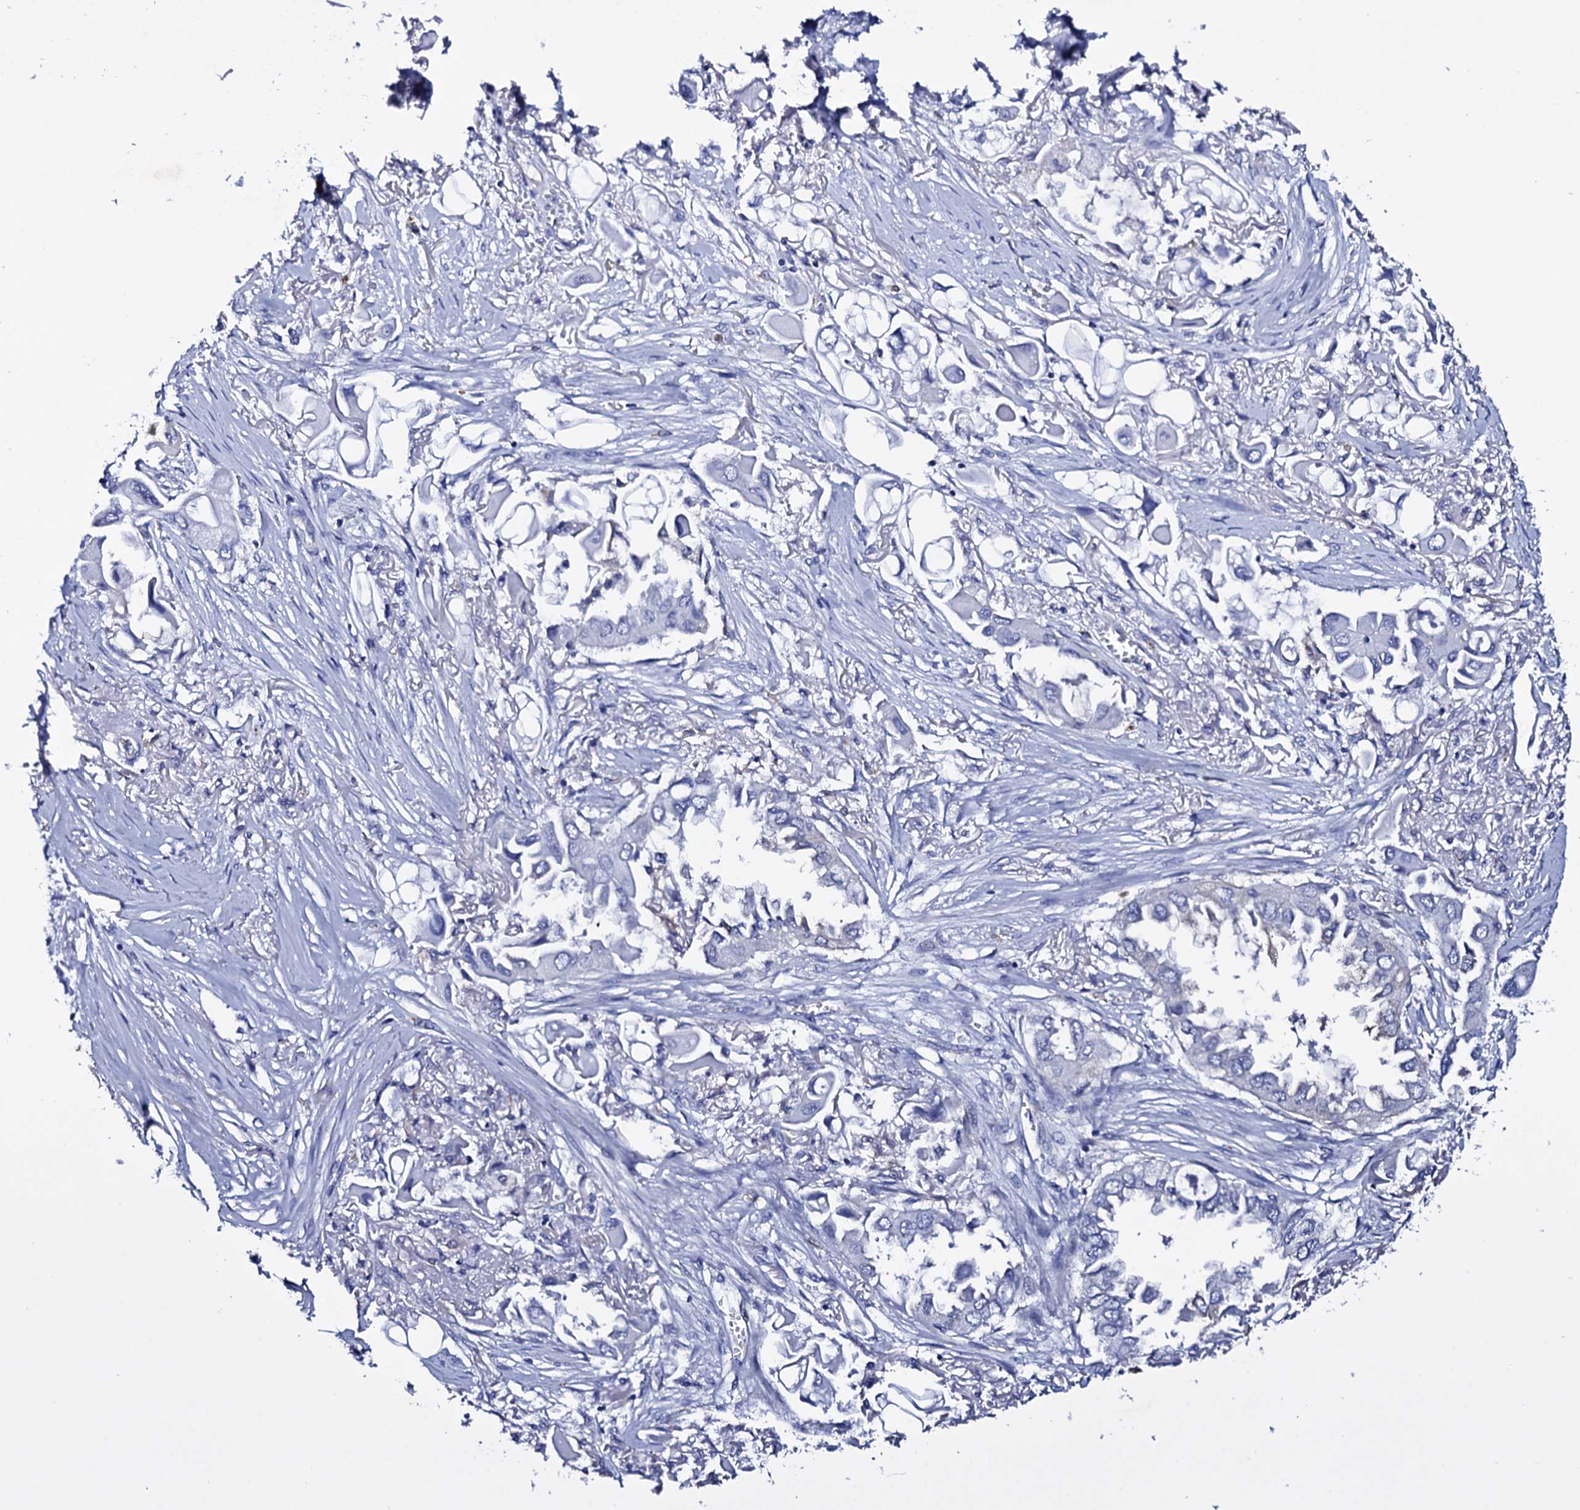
{"staining": {"intensity": "negative", "quantity": "none", "location": "none"}, "tissue": "lung cancer", "cell_type": "Tumor cells", "image_type": "cancer", "snomed": [{"axis": "morphology", "description": "Adenocarcinoma, NOS"}, {"axis": "topography", "description": "Lung"}], "caption": "An image of lung cancer (adenocarcinoma) stained for a protein displays no brown staining in tumor cells.", "gene": "ITPRID2", "patient": {"sex": "female", "age": 76}}